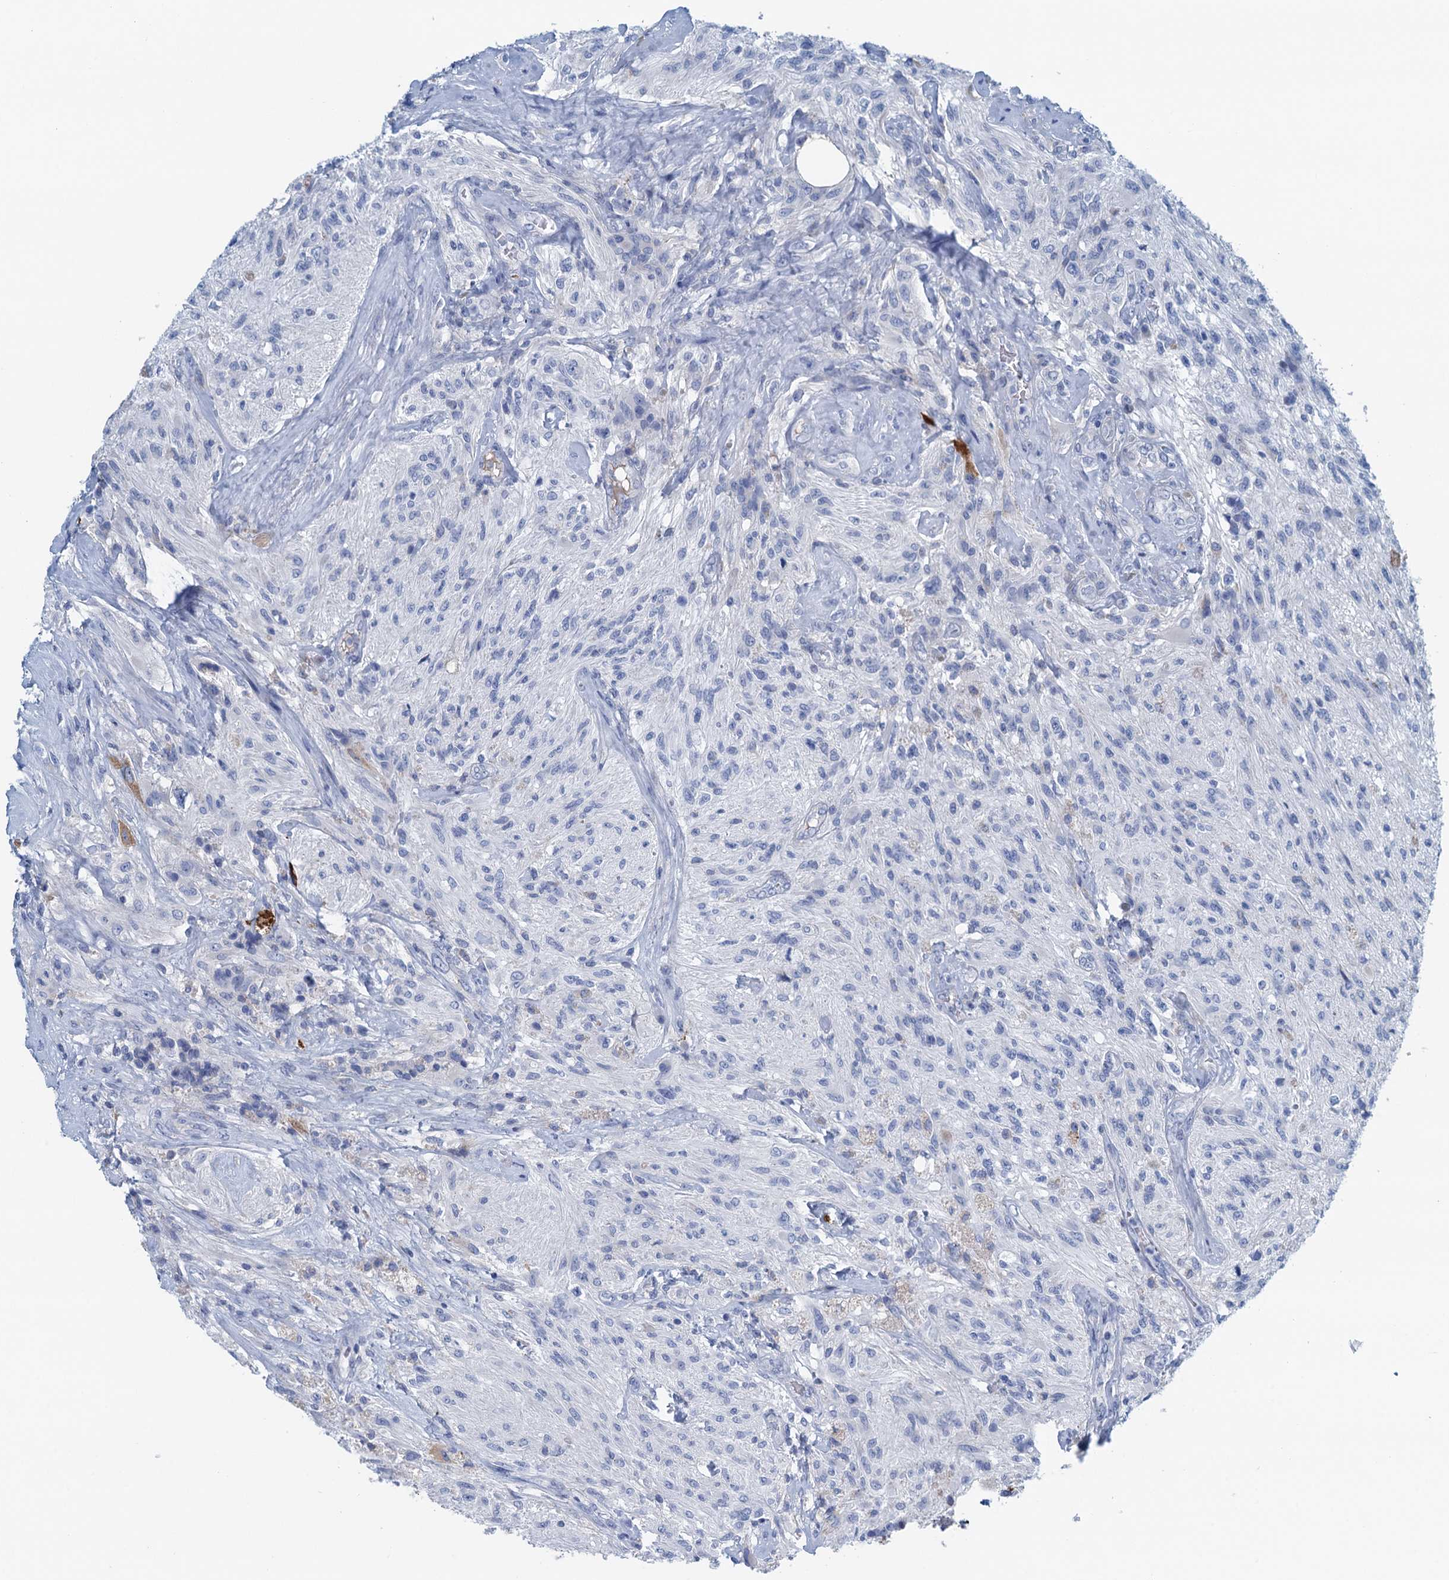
{"staining": {"intensity": "negative", "quantity": "none", "location": "none"}, "tissue": "glioma", "cell_type": "Tumor cells", "image_type": "cancer", "snomed": [{"axis": "morphology", "description": "Glioma, malignant, High grade"}, {"axis": "topography", "description": "Brain"}], "caption": "Tumor cells show no significant staining in high-grade glioma (malignant).", "gene": "C10orf88", "patient": {"sex": "male", "age": 56}}